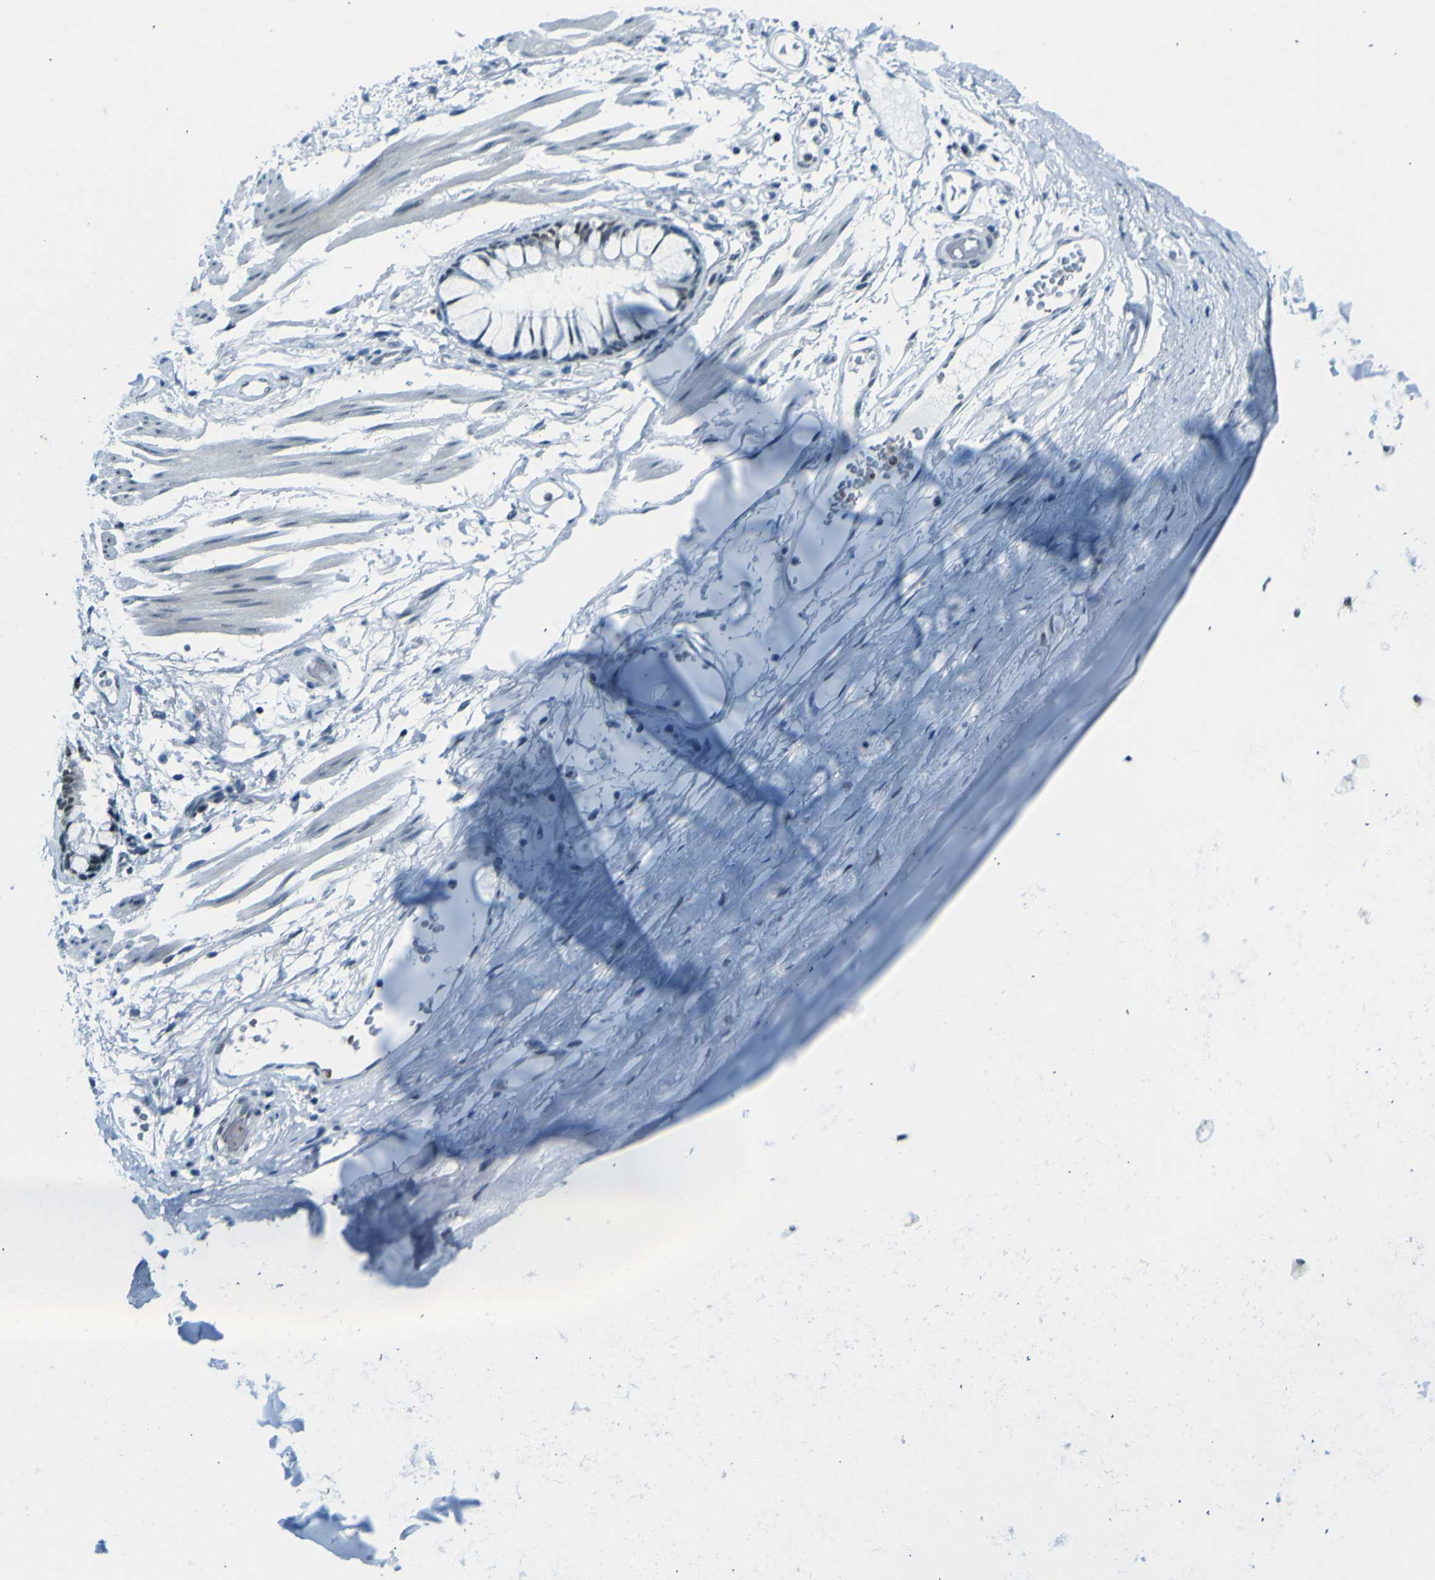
{"staining": {"intensity": "negative", "quantity": "none", "location": "none"}, "tissue": "adipose tissue", "cell_type": "Adipocytes", "image_type": "normal", "snomed": [{"axis": "morphology", "description": "Normal tissue, NOS"}, {"axis": "topography", "description": "Cartilage tissue"}, {"axis": "topography", "description": "Bronchus"}], "caption": "DAB immunohistochemical staining of unremarkable human adipose tissue demonstrates no significant expression in adipocytes.", "gene": "CEBPG", "patient": {"sex": "female", "age": 73}}